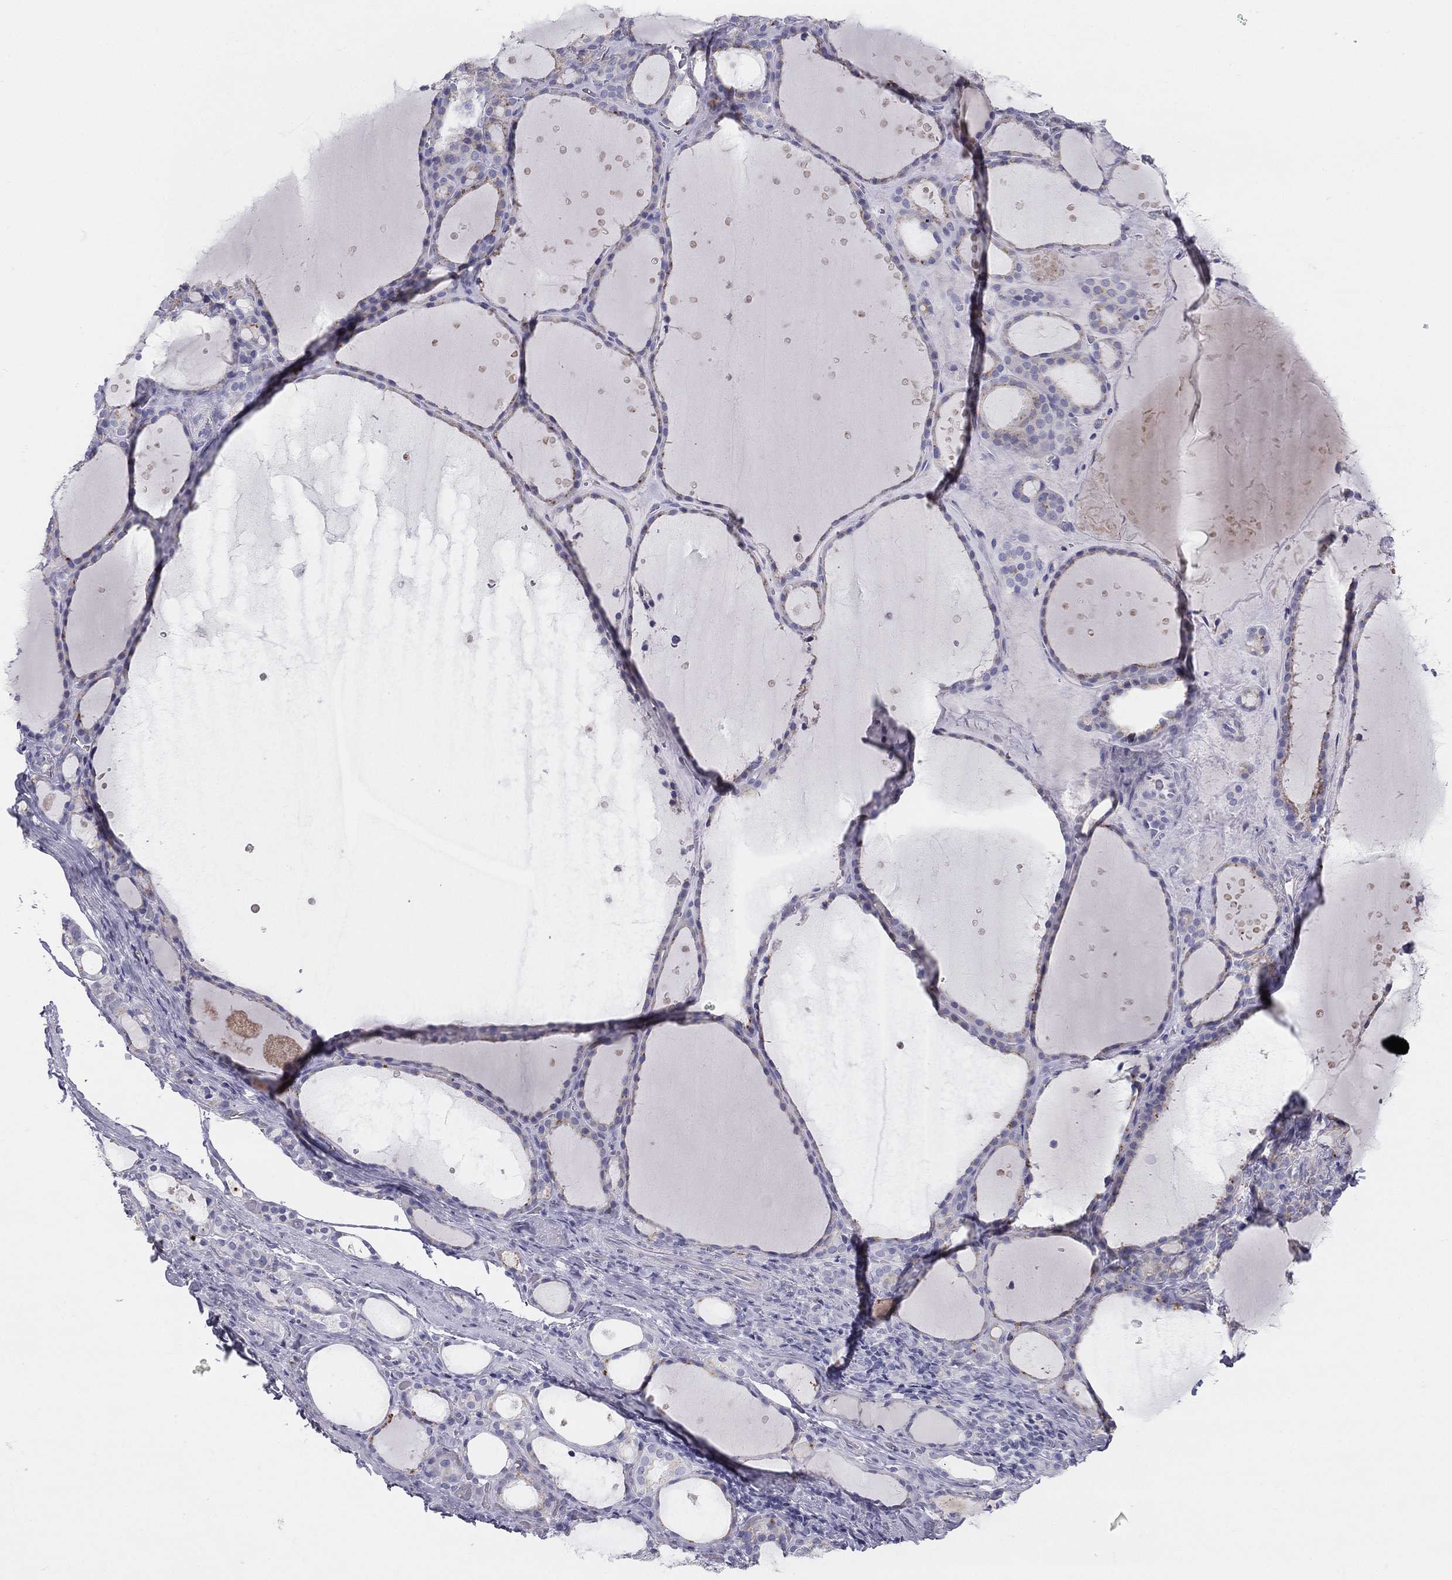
{"staining": {"intensity": "negative", "quantity": "none", "location": "none"}, "tissue": "thyroid gland", "cell_type": "Glandular cells", "image_type": "normal", "snomed": [{"axis": "morphology", "description": "Normal tissue, NOS"}, {"axis": "topography", "description": "Thyroid gland"}], "caption": "Glandular cells show no significant protein staining in benign thyroid gland. (DAB (3,3'-diaminobenzidine) IHC visualized using brightfield microscopy, high magnification).", "gene": "ALOXE3", "patient": {"sex": "male", "age": 68}}